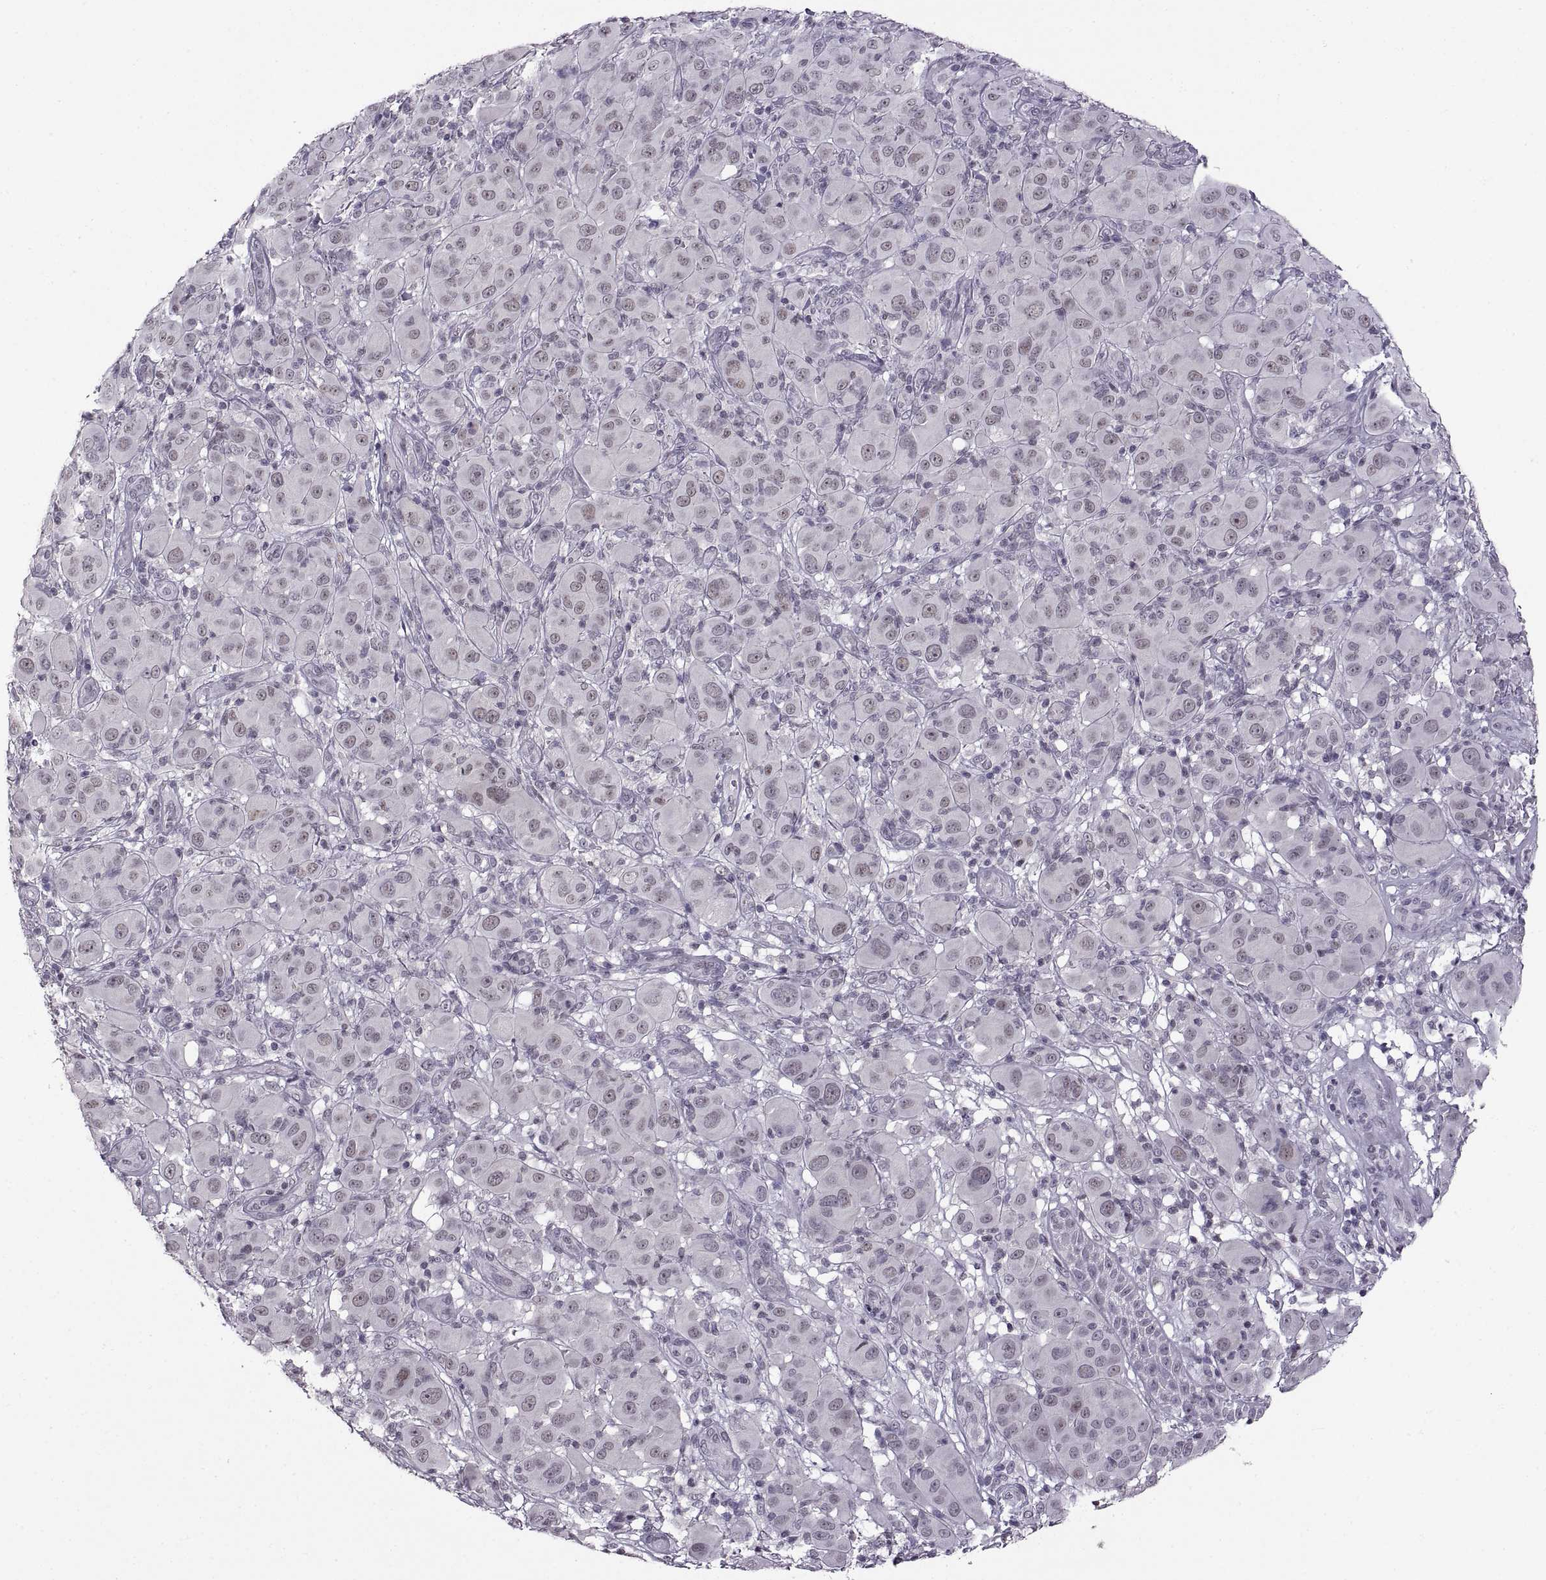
{"staining": {"intensity": "negative", "quantity": "none", "location": "none"}, "tissue": "melanoma", "cell_type": "Tumor cells", "image_type": "cancer", "snomed": [{"axis": "morphology", "description": "Malignant melanoma, NOS"}, {"axis": "topography", "description": "Skin"}], "caption": "Micrograph shows no protein expression in tumor cells of malignant melanoma tissue.", "gene": "NEK2", "patient": {"sex": "female", "age": 87}}